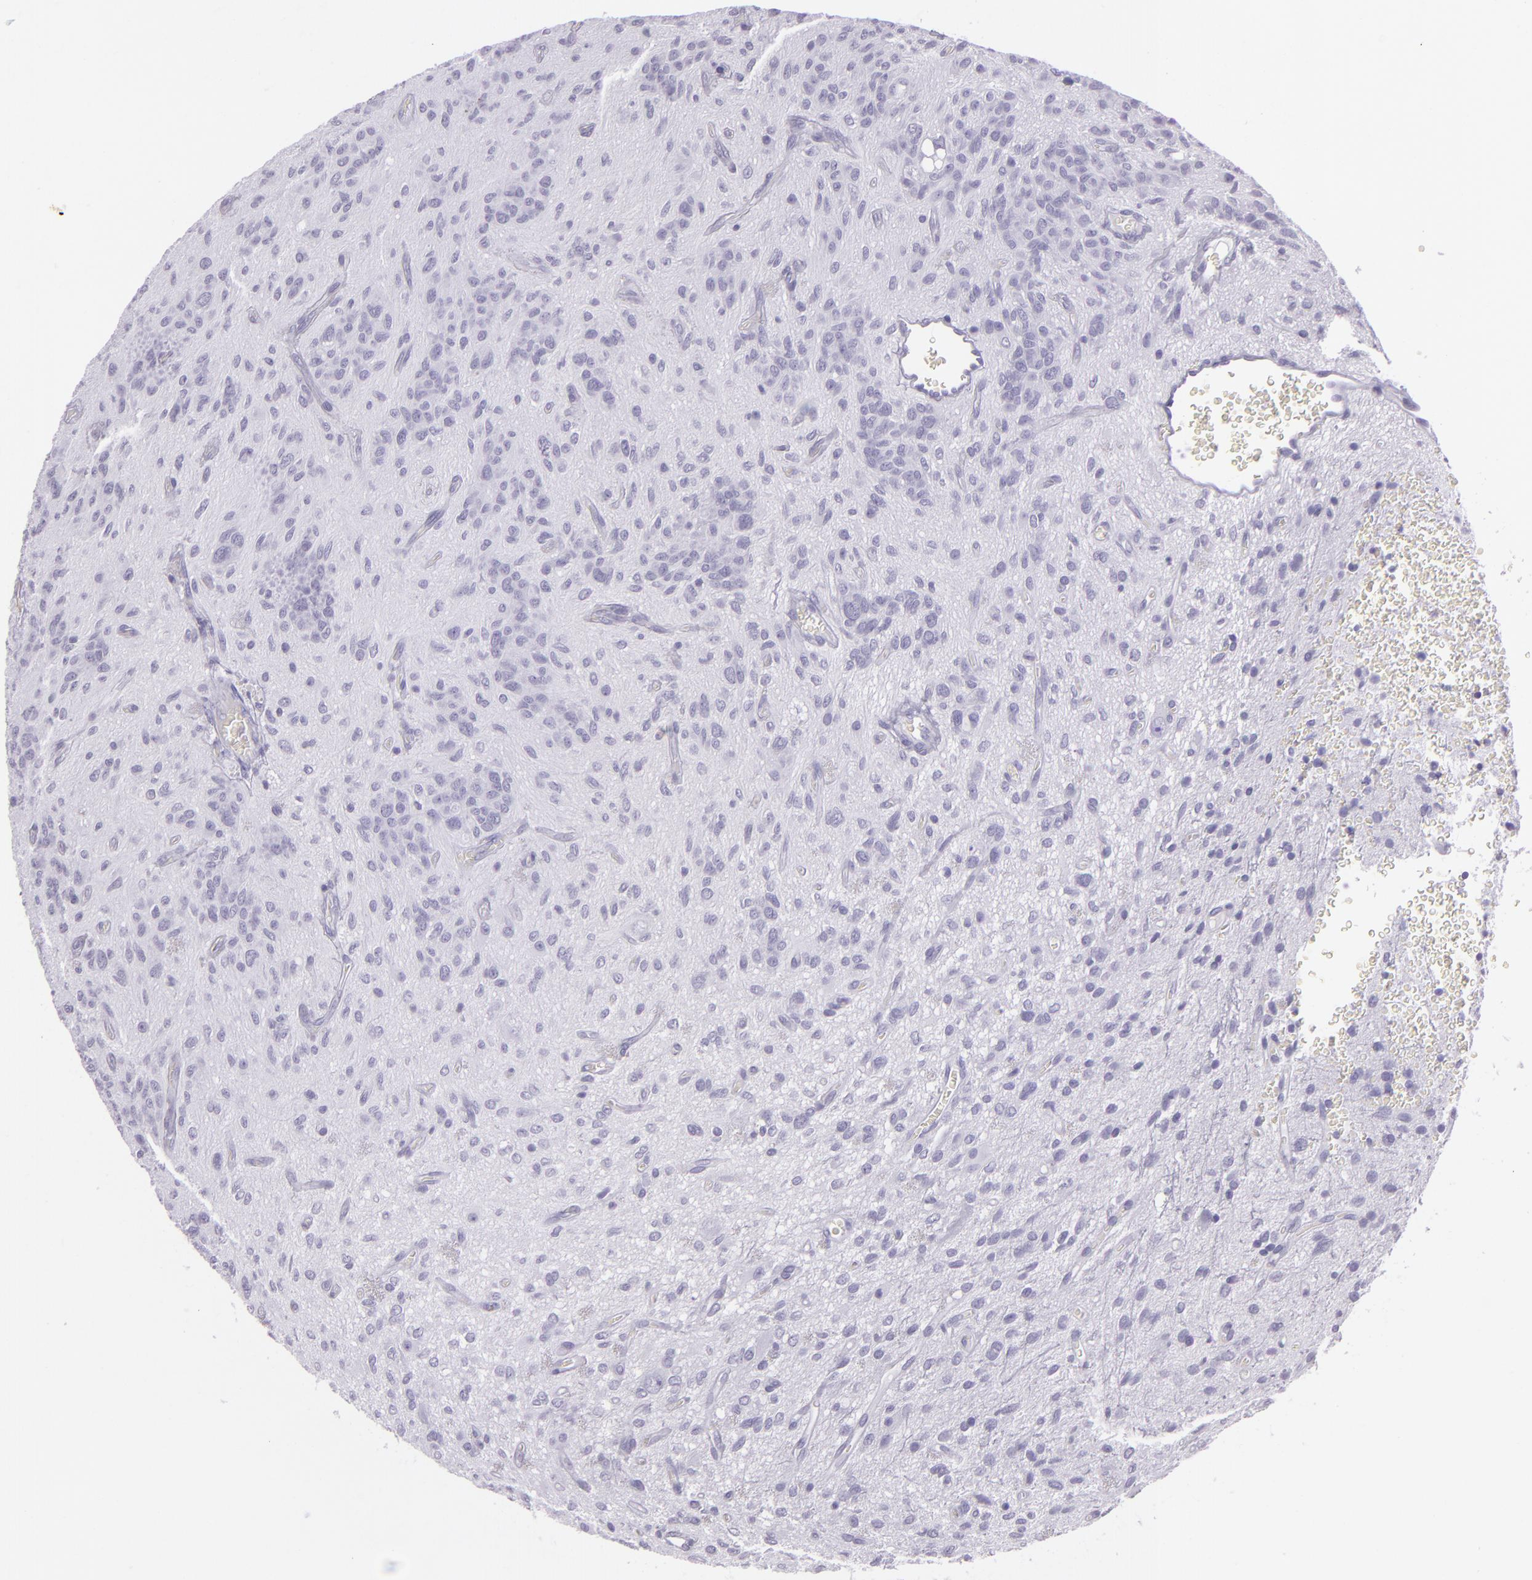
{"staining": {"intensity": "negative", "quantity": "none", "location": "none"}, "tissue": "glioma", "cell_type": "Tumor cells", "image_type": "cancer", "snomed": [{"axis": "morphology", "description": "Glioma, malignant, Low grade"}, {"axis": "topography", "description": "Brain"}], "caption": "Glioma was stained to show a protein in brown. There is no significant positivity in tumor cells.", "gene": "MUC6", "patient": {"sex": "female", "age": 15}}